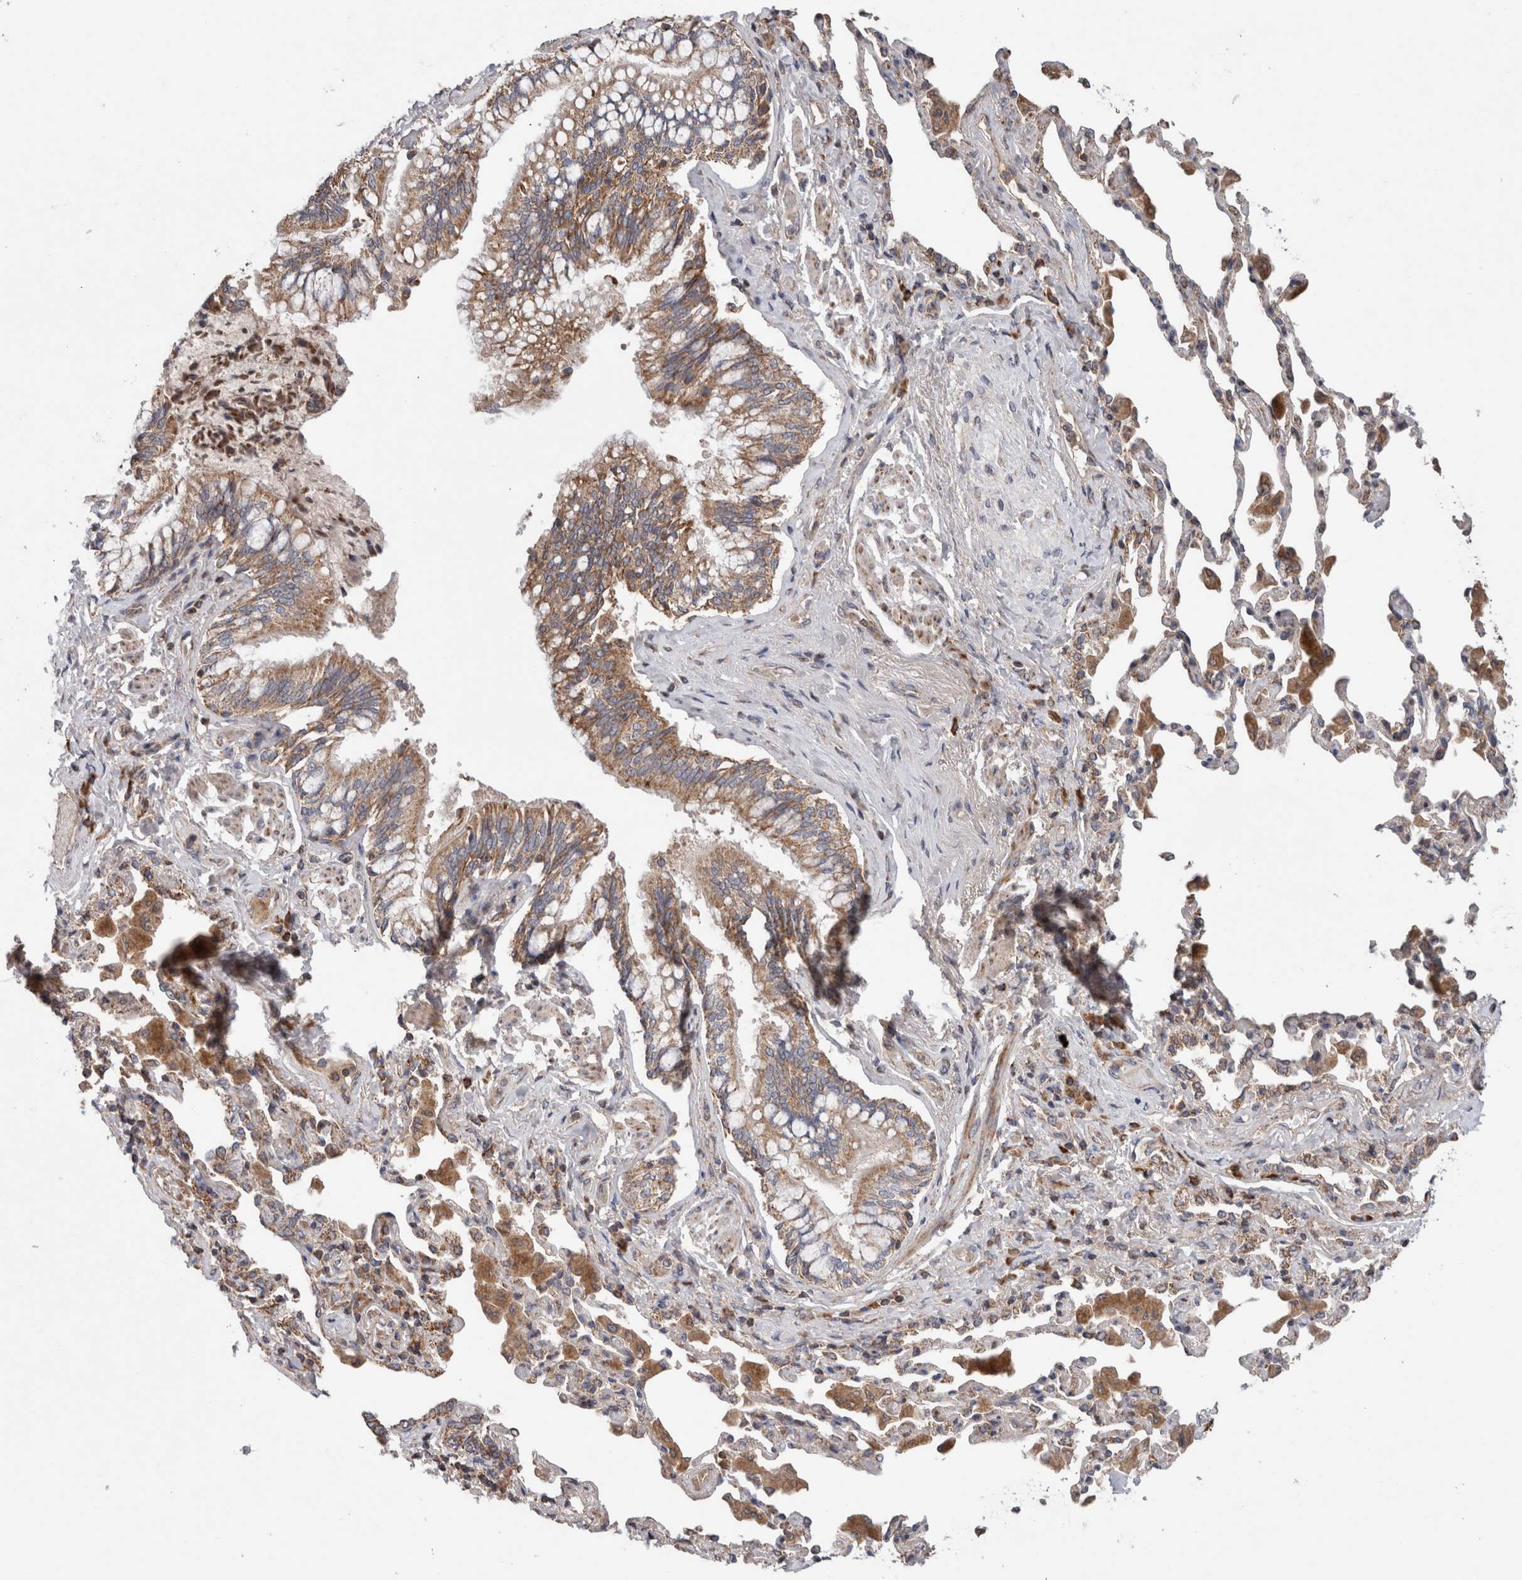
{"staining": {"intensity": "moderate", "quantity": ">75%", "location": "cytoplasmic/membranous"}, "tissue": "bronchus", "cell_type": "Respiratory epithelial cells", "image_type": "normal", "snomed": [{"axis": "morphology", "description": "Normal tissue, NOS"}, {"axis": "morphology", "description": "Inflammation, NOS"}, {"axis": "topography", "description": "Bronchus"}, {"axis": "topography", "description": "Lung"}], "caption": "A brown stain shows moderate cytoplasmic/membranous staining of a protein in respiratory epithelial cells of normal bronchus.", "gene": "KIF21B", "patient": {"sex": "female", "age": 46}}